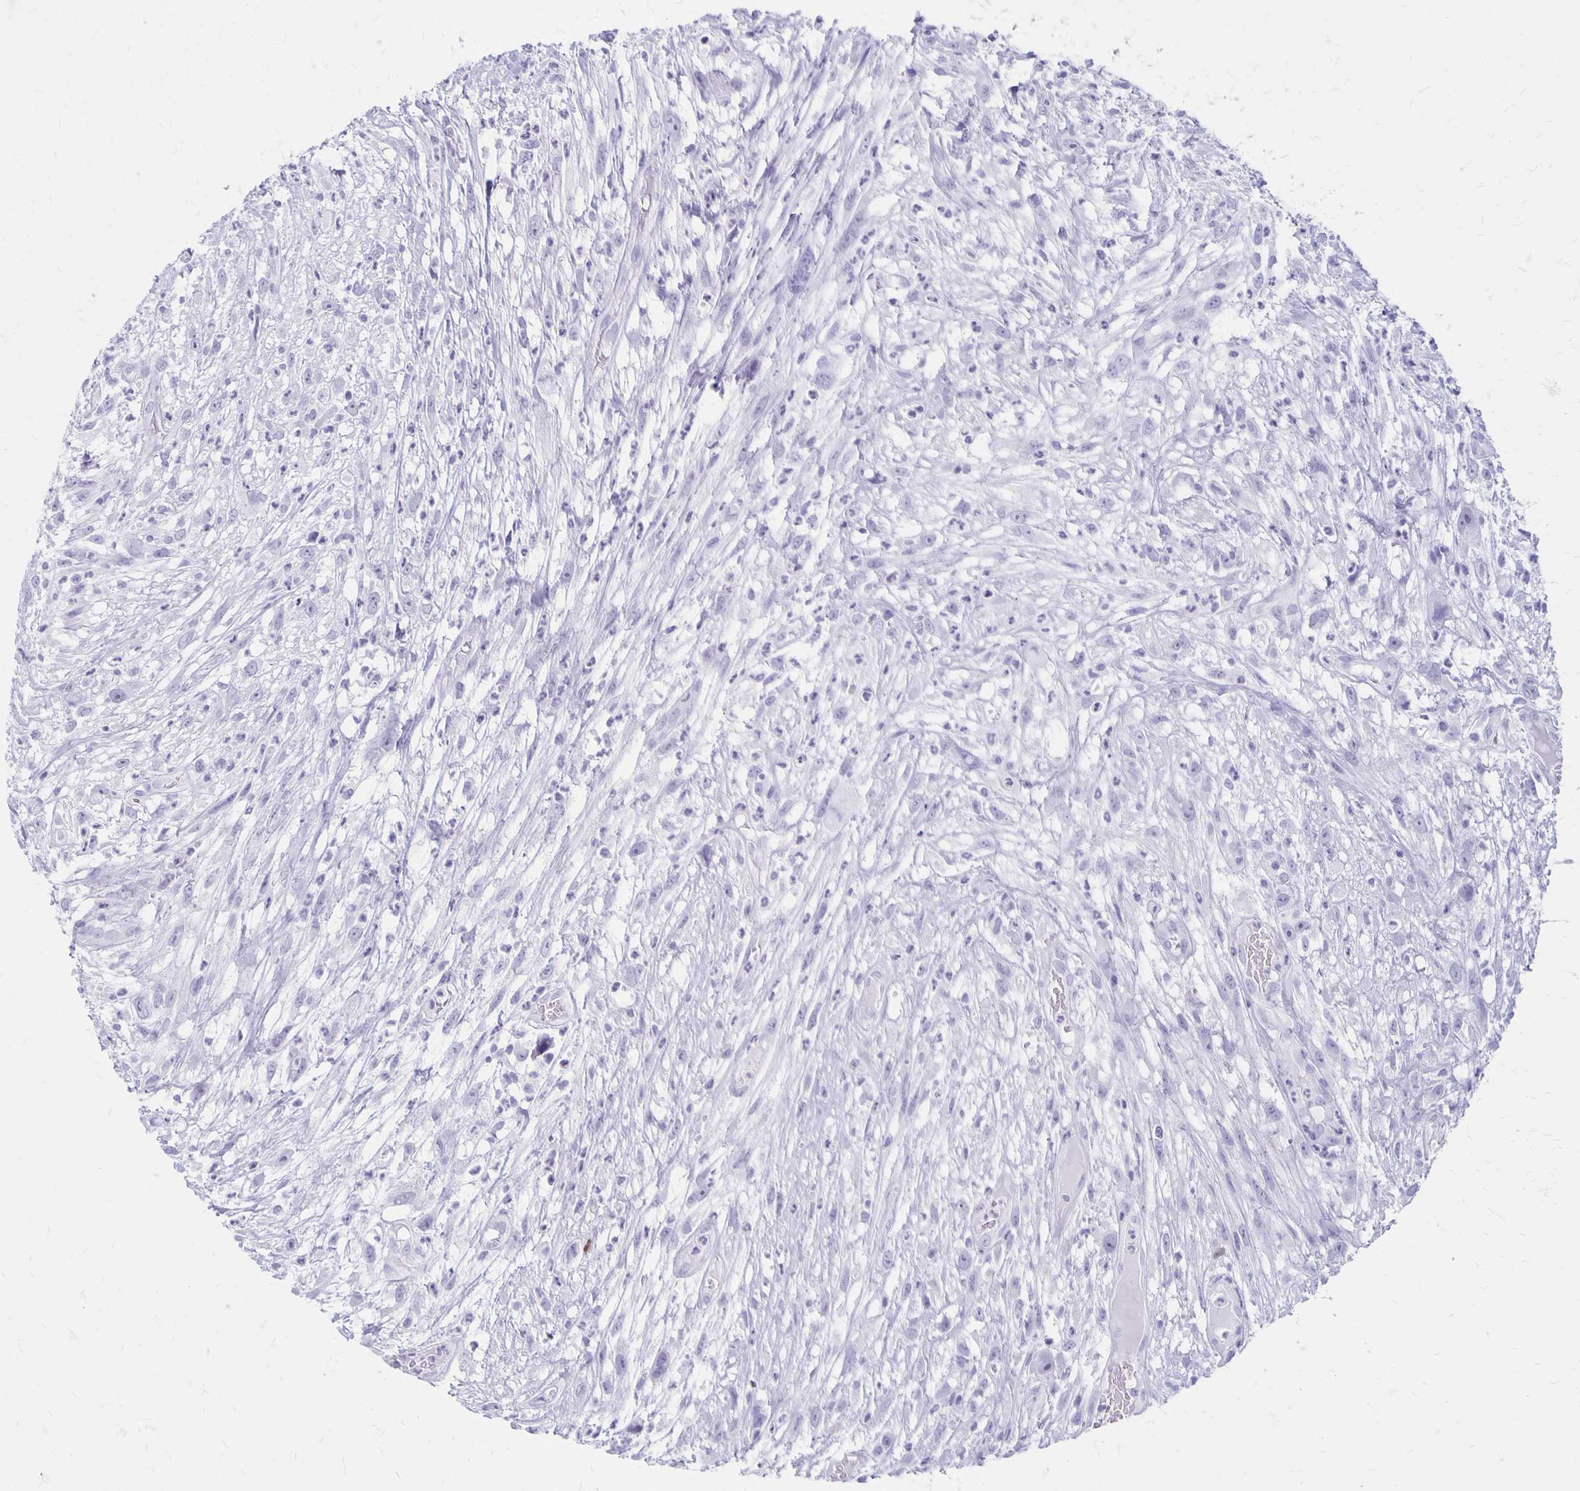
{"staining": {"intensity": "negative", "quantity": "none", "location": "none"}, "tissue": "head and neck cancer", "cell_type": "Tumor cells", "image_type": "cancer", "snomed": [{"axis": "morphology", "description": "Squamous cell carcinoma, NOS"}, {"axis": "topography", "description": "Head-Neck"}], "caption": "DAB (3,3'-diaminobenzidine) immunohistochemical staining of human head and neck squamous cell carcinoma exhibits no significant staining in tumor cells.", "gene": "MAGEC2", "patient": {"sex": "male", "age": 65}}